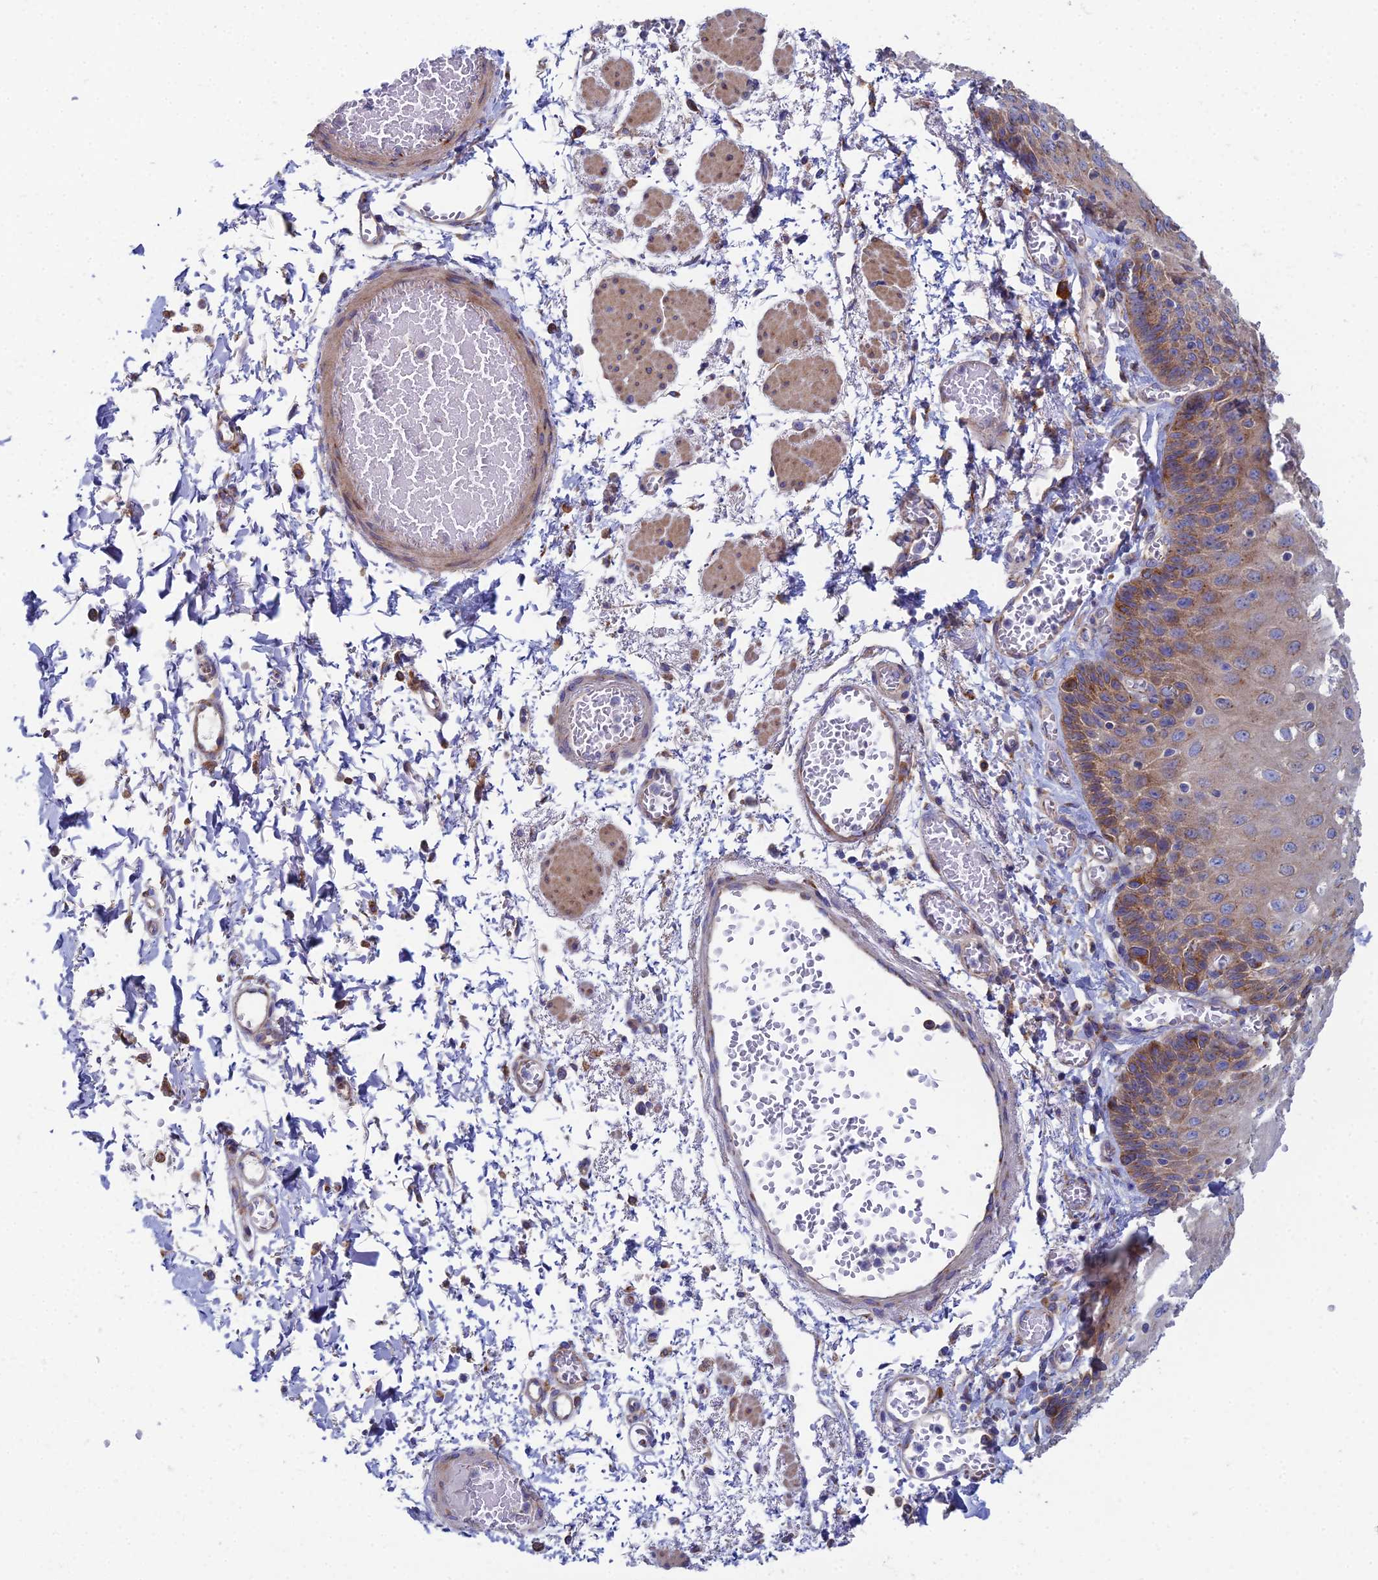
{"staining": {"intensity": "moderate", "quantity": "25%-75%", "location": "cytoplasmic/membranous"}, "tissue": "esophagus", "cell_type": "Squamous epithelial cells", "image_type": "normal", "snomed": [{"axis": "morphology", "description": "Normal tissue, NOS"}, {"axis": "topography", "description": "Esophagus"}], "caption": "High-power microscopy captured an immunohistochemistry photomicrograph of normal esophagus, revealing moderate cytoplasmic/membranous staining in approximately 25%-75% of squamous epithelial cells.", "gene": "CLCN3", "patient": {"sex": "male", "age": 81}}